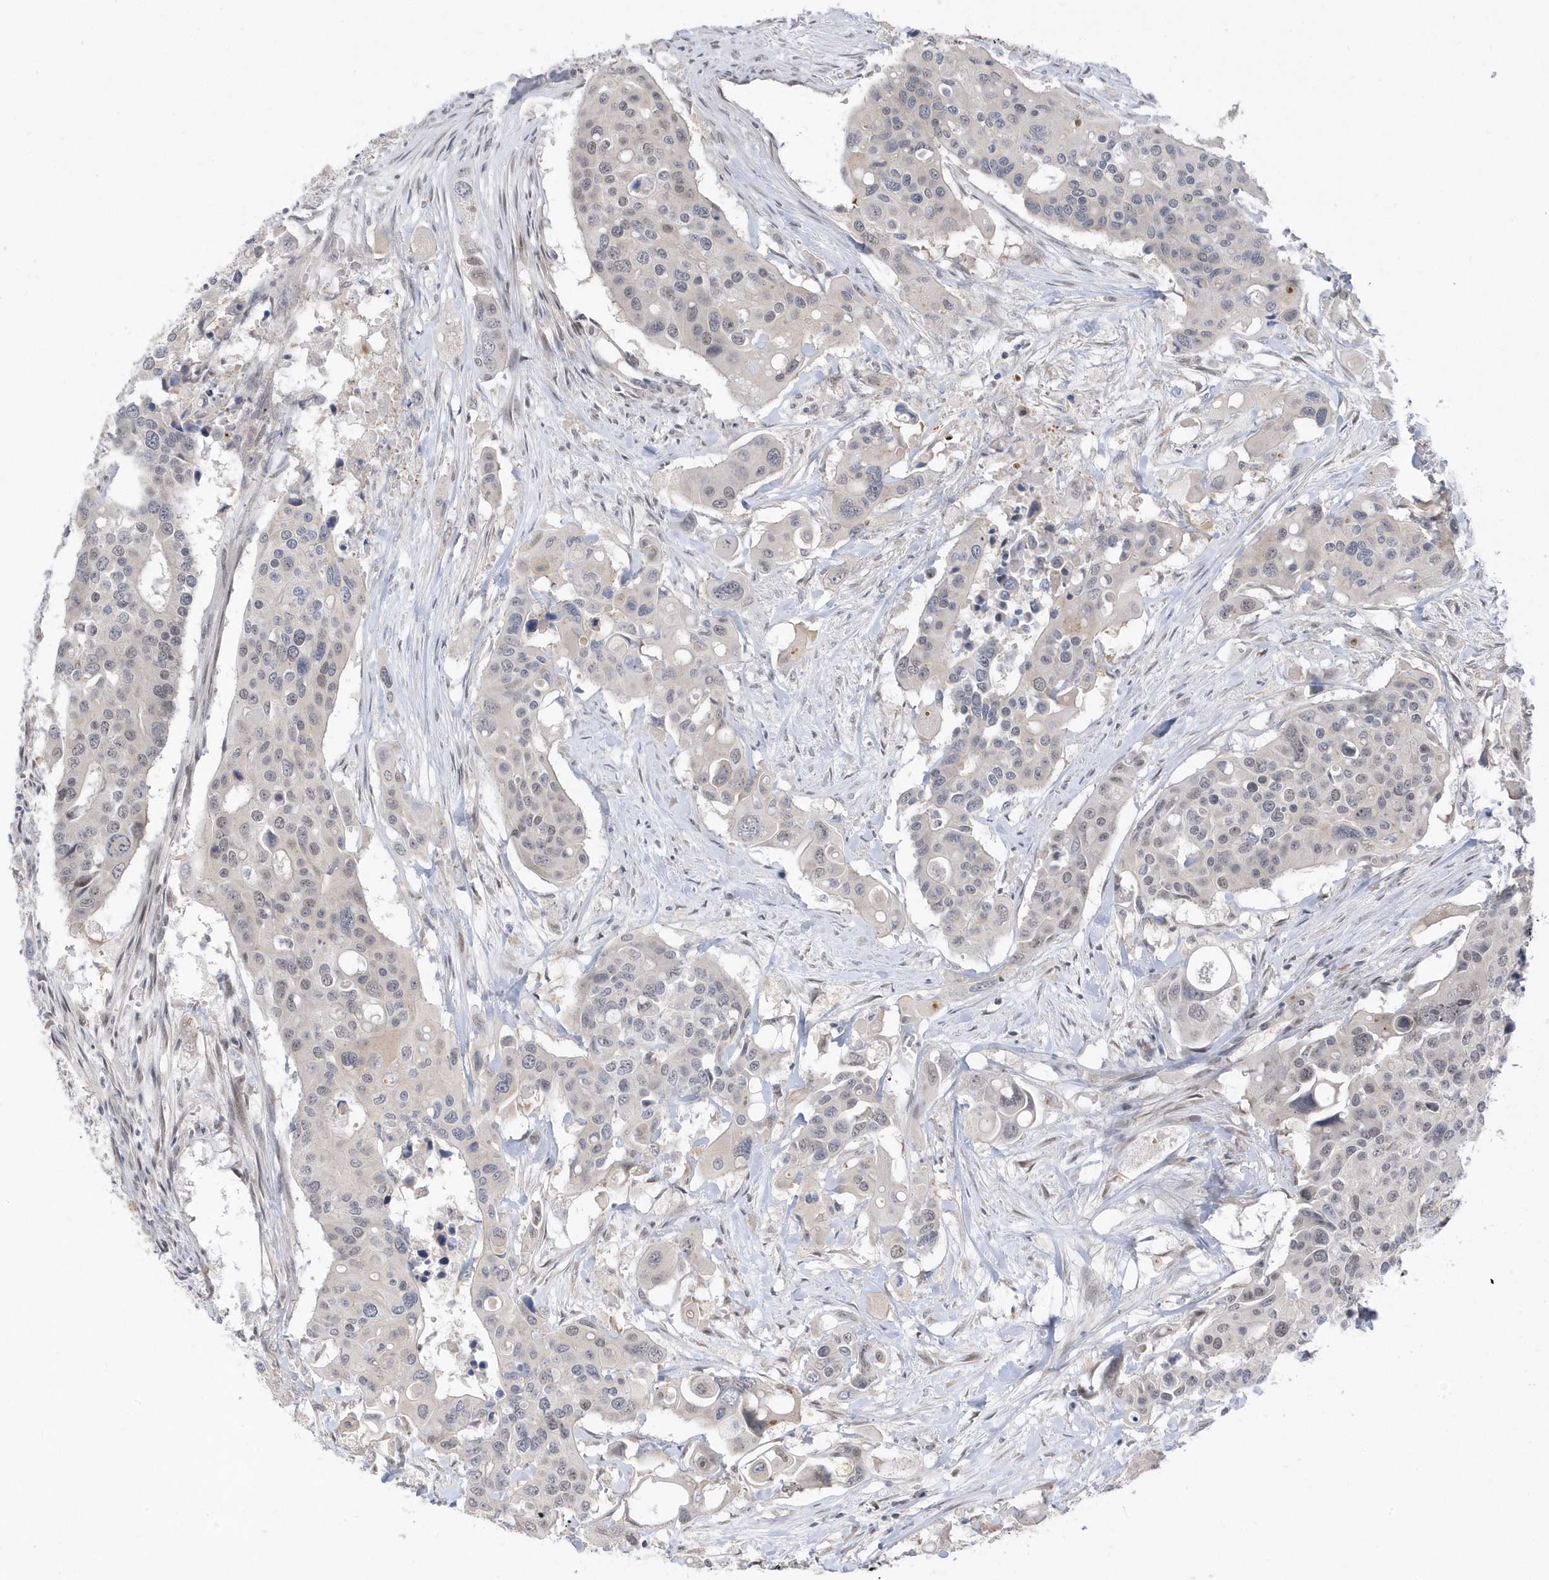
{"staining": {"intensity": "weak", "quantity": "<25%", "location": "nuclear"}, "tissue": "colorectal cancer", "cell_type": "Tumor cells", "image_type": "cancer", "snomed": [{"axis": "morphology", "description": "Adenocarcinoma, NOS"}, {"axis": "topography", "description": "Colon"}], "caption": "IHC of human adenocarcinoma (colorectal) displays no staining in tumor cells.", "gene": "USP53", "patient": {"sex": "male", "age": 77}}